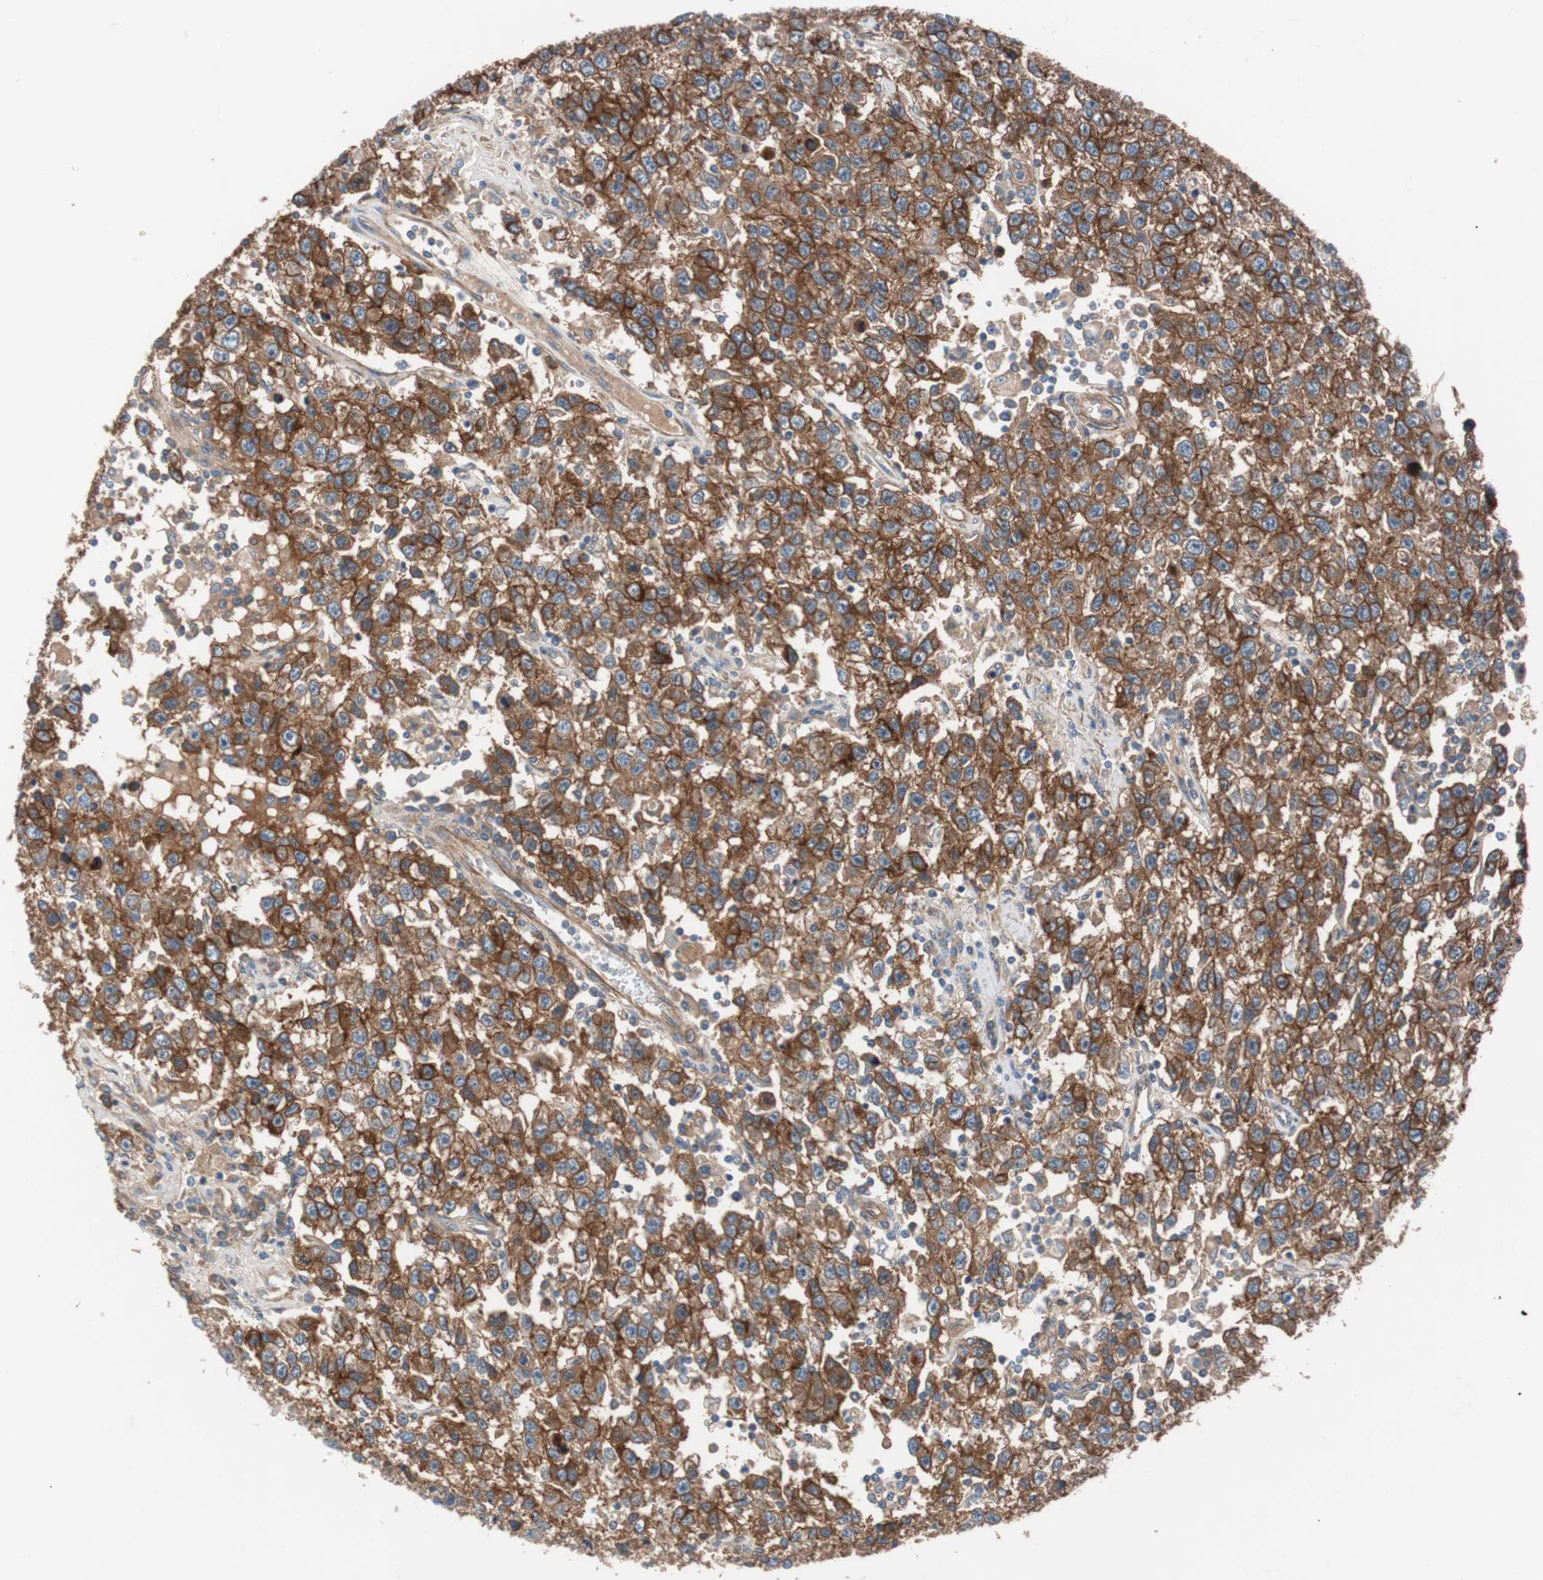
{"staining": {"intensity": "strong", "quantity": ">75%", "location": "cytoplasmic/membranous"}, "tissue": "testis cancer", "cell_type": "Tumor cells", "image_type": "cancer", "snomed": [{"axis": "morphology", "description": "Seminoma, NOS"}, {"axis": "topography", "description": "Testis"}], "caption": "Testis cancer stained with a protein marker shows strong staining in tumor cells.", "gene": "SPINT1", "patient": {"sex": "male", "age": 41}}